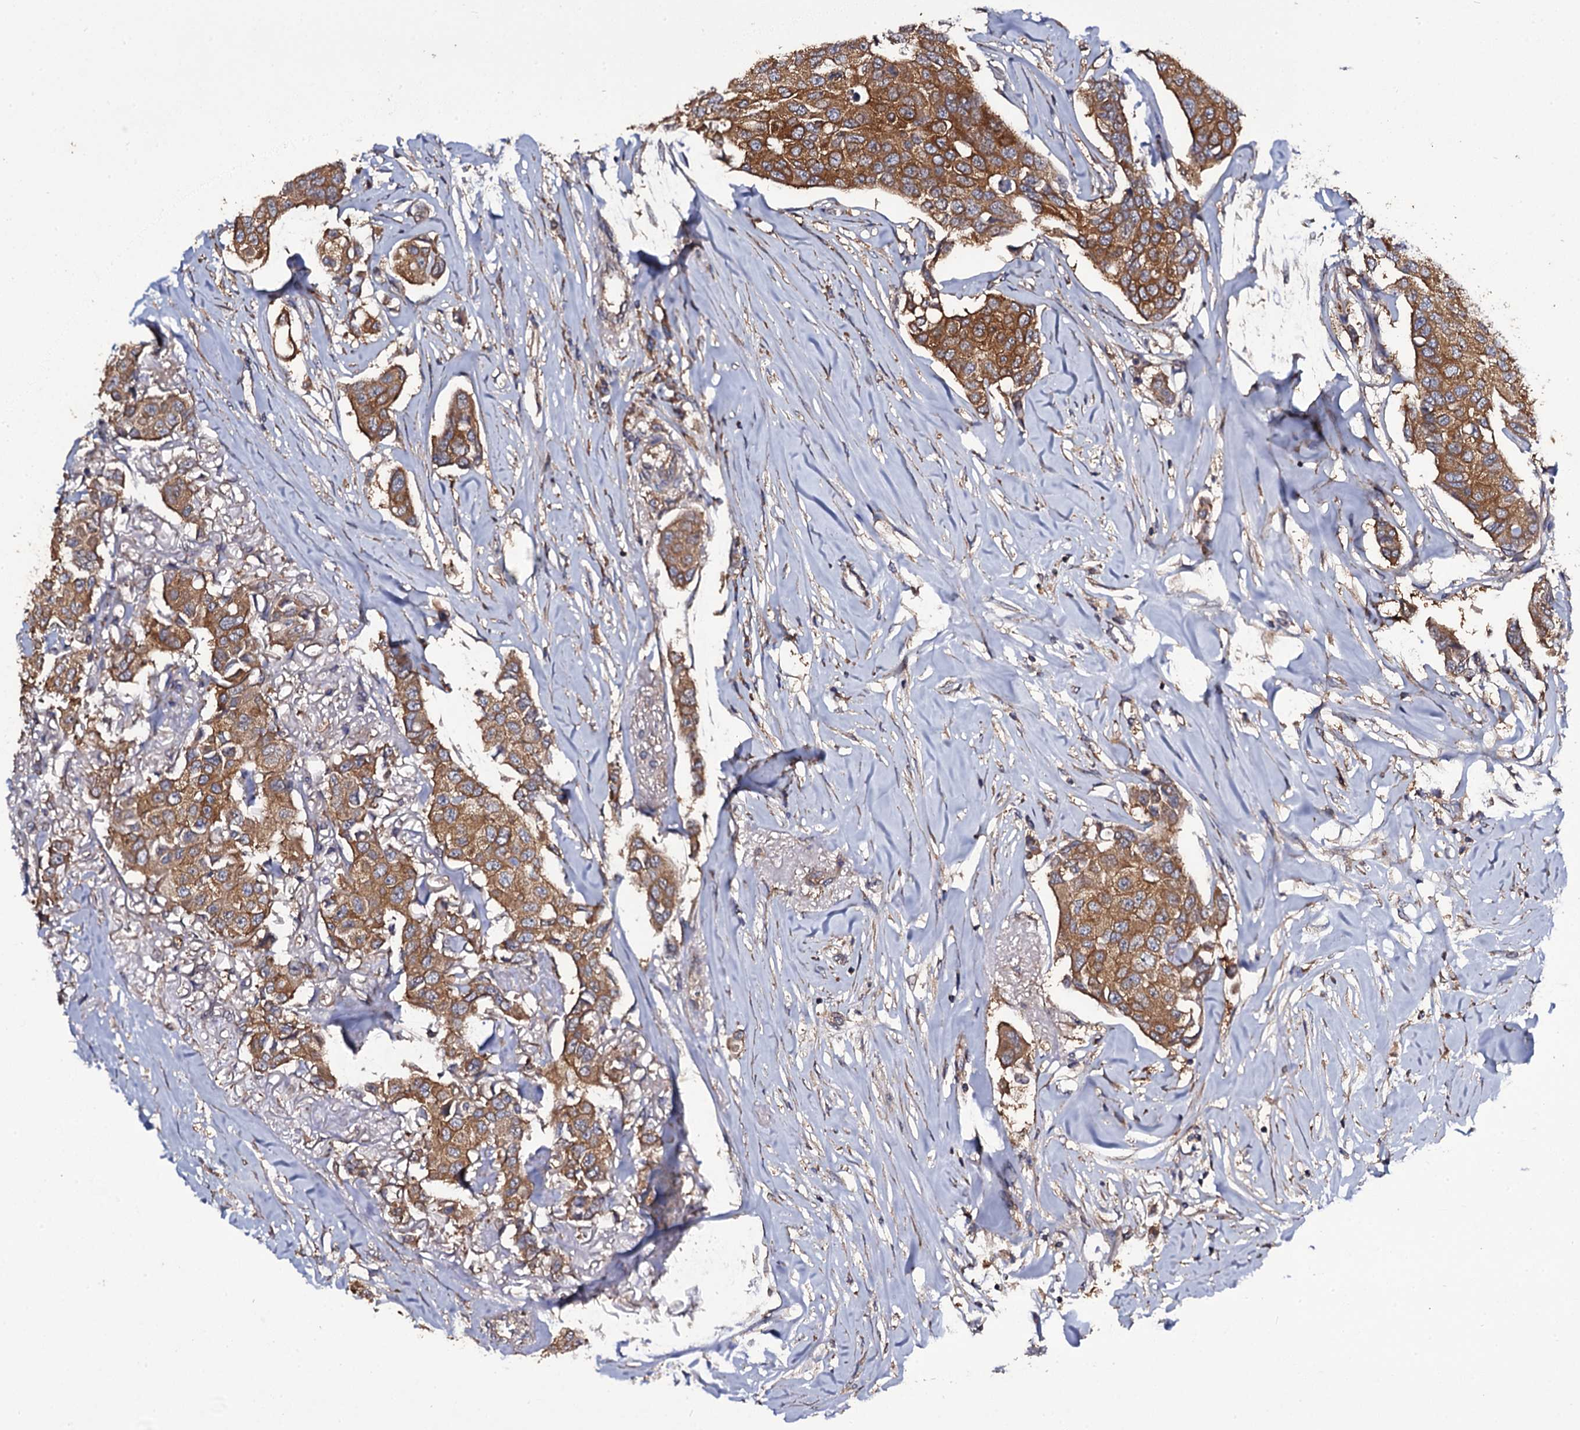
{"staining": {"intensity": "moderate", "quantity": ">75%", "location": "cytoplasmic/membranous"}, "tissue": "breast cancer", "cell_type": "Tumor cells", "image_type": "cancer", "snomed": [{"axis": "morphology", "description": "Duct carcinoma"}, {"axis": "topography", "description": "Breast"}], "caption": "Breast cancer tissue demonstrates moderate cytoplasmic/membranous positivity in about >75% of tumor cells Nuclei are stained in blue.", "gene": "TTC23", "patient": {"sex": "female", "age": 80}}